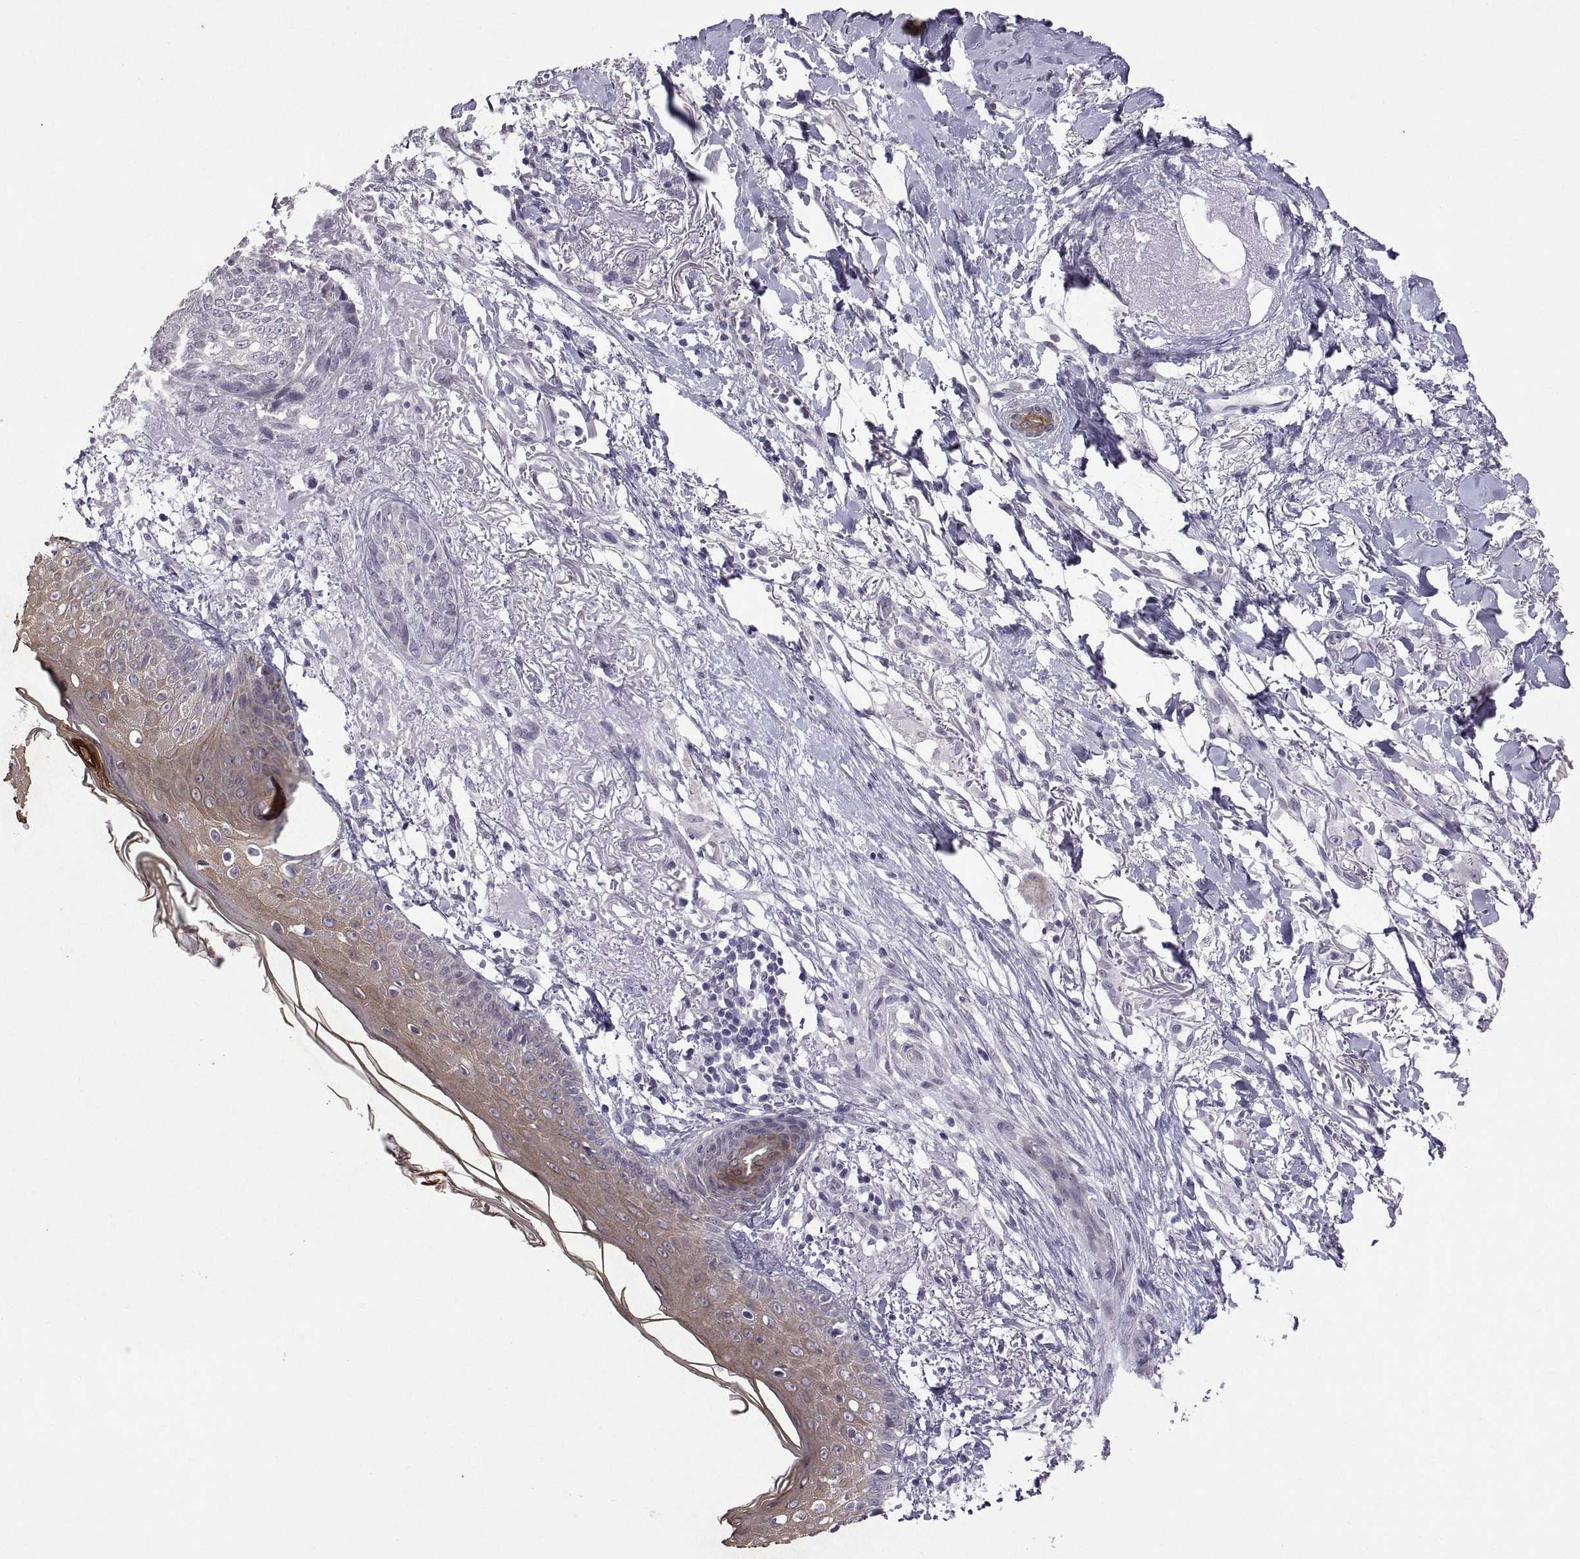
{"staining": {"intensity": "negative", "quantity": "none", "location": "none"}, "tissue": "skin cancer", "cell_type": "Tumor cells", "image_type": "cancer", "snomed": [{"axis": "morphology", "description": "Normal tissue, NOS"}, {"axis": "morphology", "description": "Basal cell carcinoma"}, {"axis": "topography", "description": "Skin"}], "caption": "This photomicrograph is of skin cancer stained with immunohistochemistry to label a protein in brown with the nuclei are counter-stained blue. There is no staining in tumor cells.", "gene": "KRT77", "patient": {"sex": "male", "age": 84}}